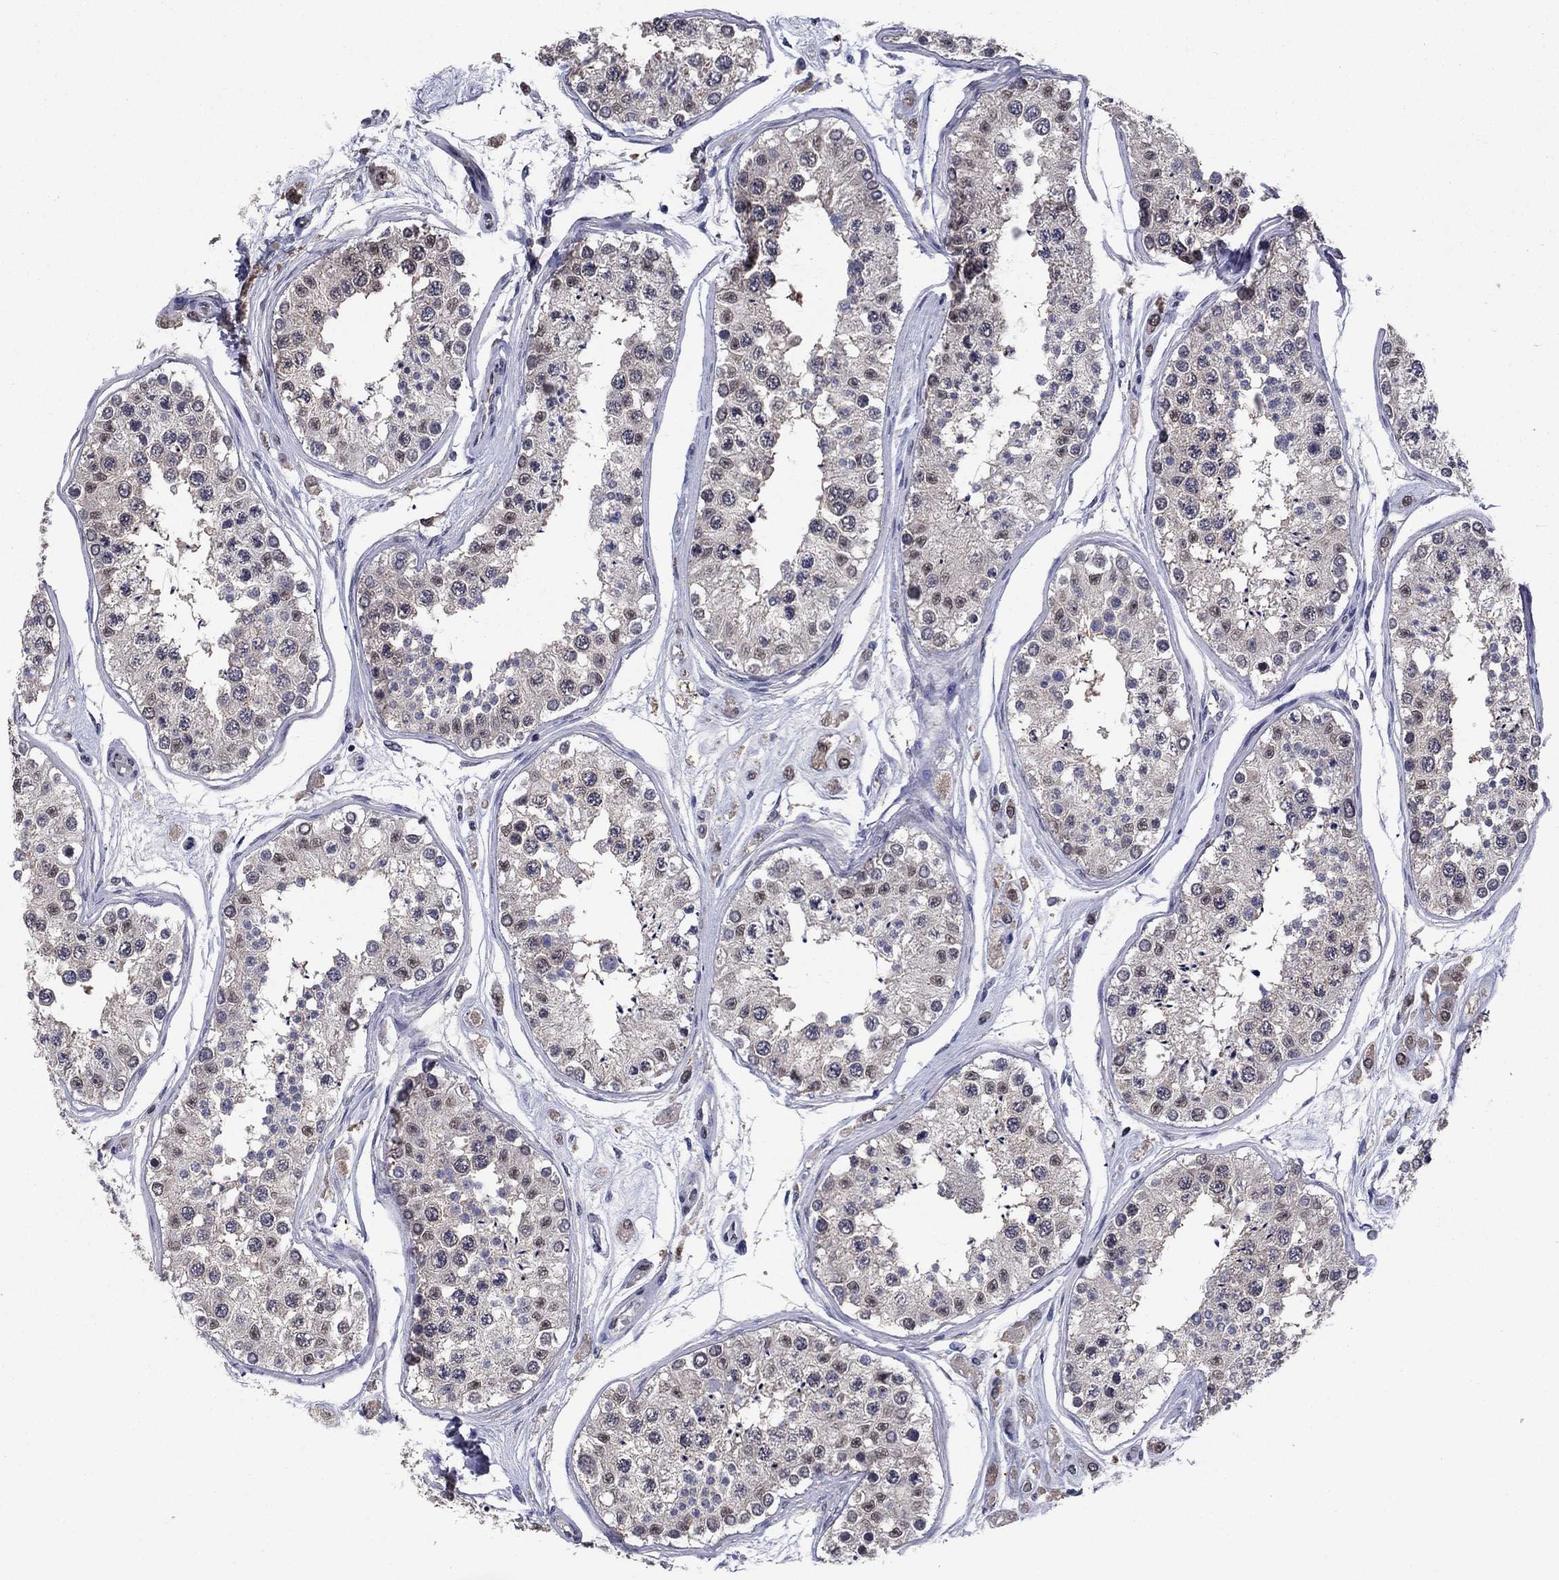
{"staining": {"intensity": "moderate", "quantity": "<25%", "location": "nuclear"}, "tissue": "testis", "cell_type": "Cells in seminiferous ducts", "image_type": "normal", "snomed": [{"axis": "morphology", "description": "Normal tissue, NOS"}, {"axis": "topography", "description": "Testis"}], "caption": "Cells in seminiferous ducts demonstrate low levels of moderate nuclear positivity in approximately <25% of cells in unremarkable human testis.", "gene": "TYMS", "patient": {"sex": "male", "age": 25}}